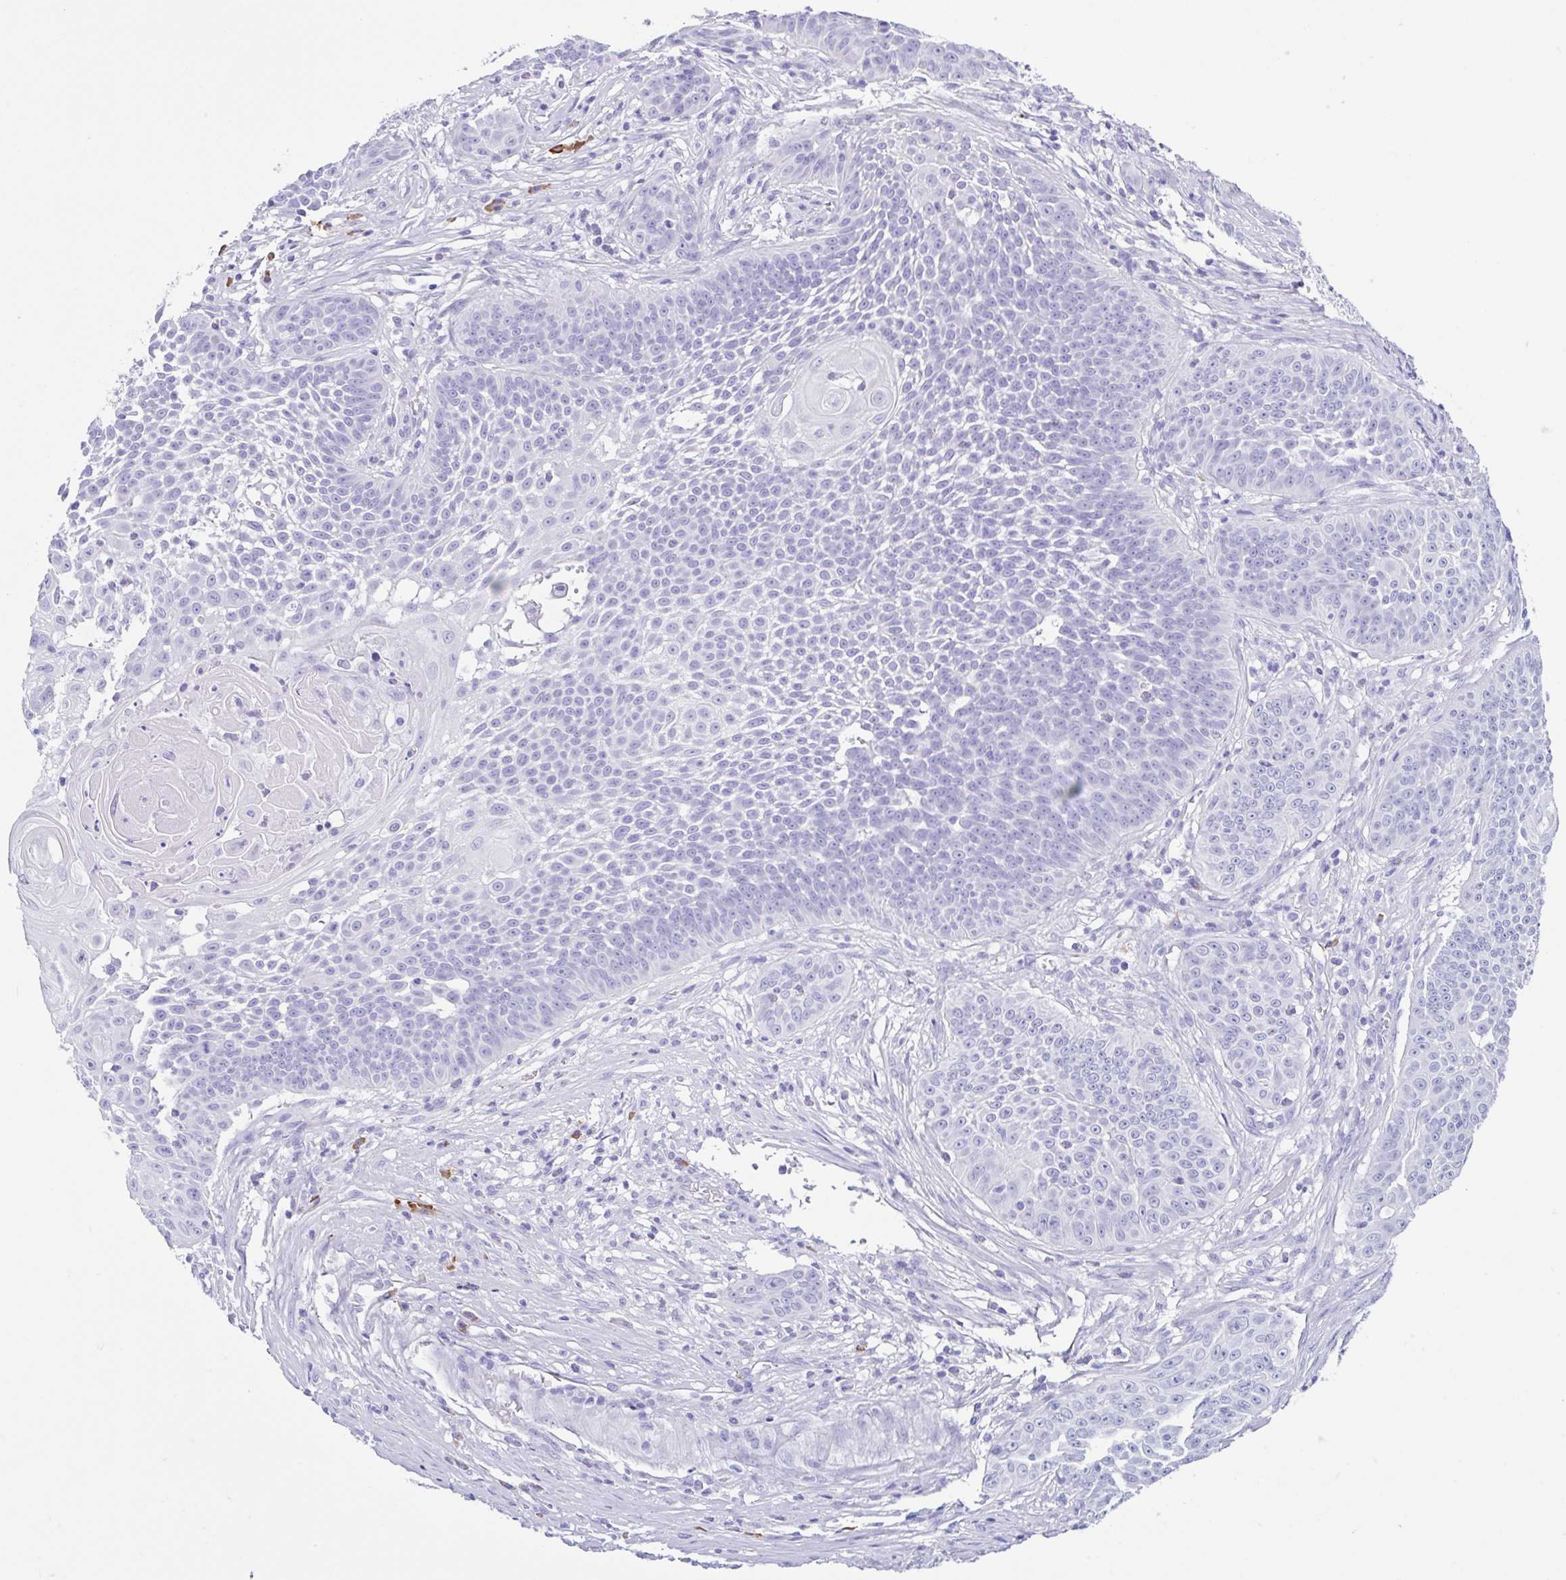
{"staining": {"intensity": "negative", "quantity": "none", "location": "none"}, "tissue": "skin cancer", "cell_type": "Tumor cells", "image_type": "cancer", "snomed": [{"axis": "morphology", "description": "Squamous cell carcinoma, NOS"}, {"axis": "topography", "description": "Skin"}], "caption": "This is an IHC photomicrograph of squamous cell carcinoma (skin). There is no staining in tumor cells.", "gene": "PIGF", "patient": {"sex": "male", "age": 24}}